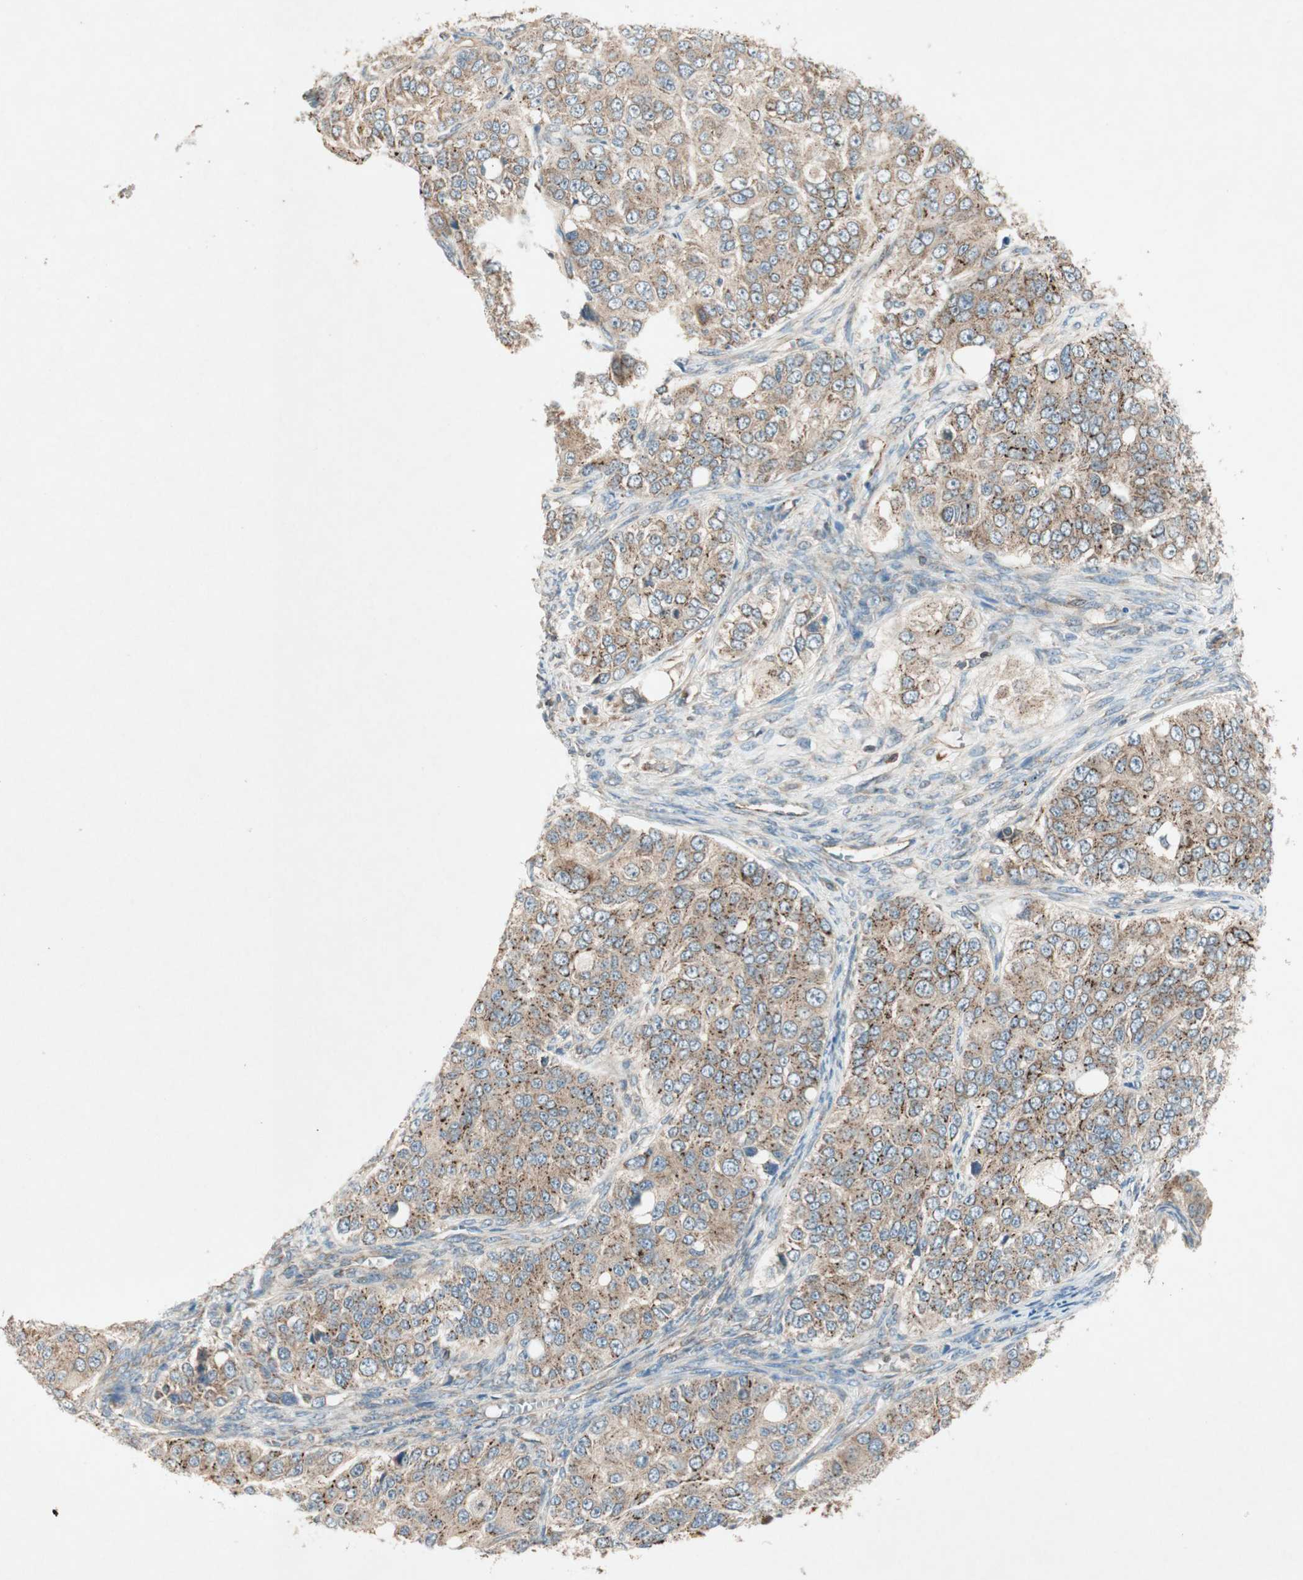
{"staining": {"intensity": "strong", "quantity": ">75%", "location": "cytoplasmic/membranous"}, "tissue": "ovarian cancer", "cell_type": "Tumor cells", "image_type": "cancer", "snomed": [{"axis": "morphology", "description": "Carcinoma, endometroid"}, {"axis": "topography", "description": "Ovary"}], "caption": "Ovarian cancer (endometroid carcinoma) was stained to show a protein in brown. There is high levels of strong cytoplasmic/membranous positivity in about >75% of tumor cells. (brown staining indicates protein expression, while blue staining denotes nuclei).", "gene": "CHADL", "patient": {"sex": "female", "age": 51}}